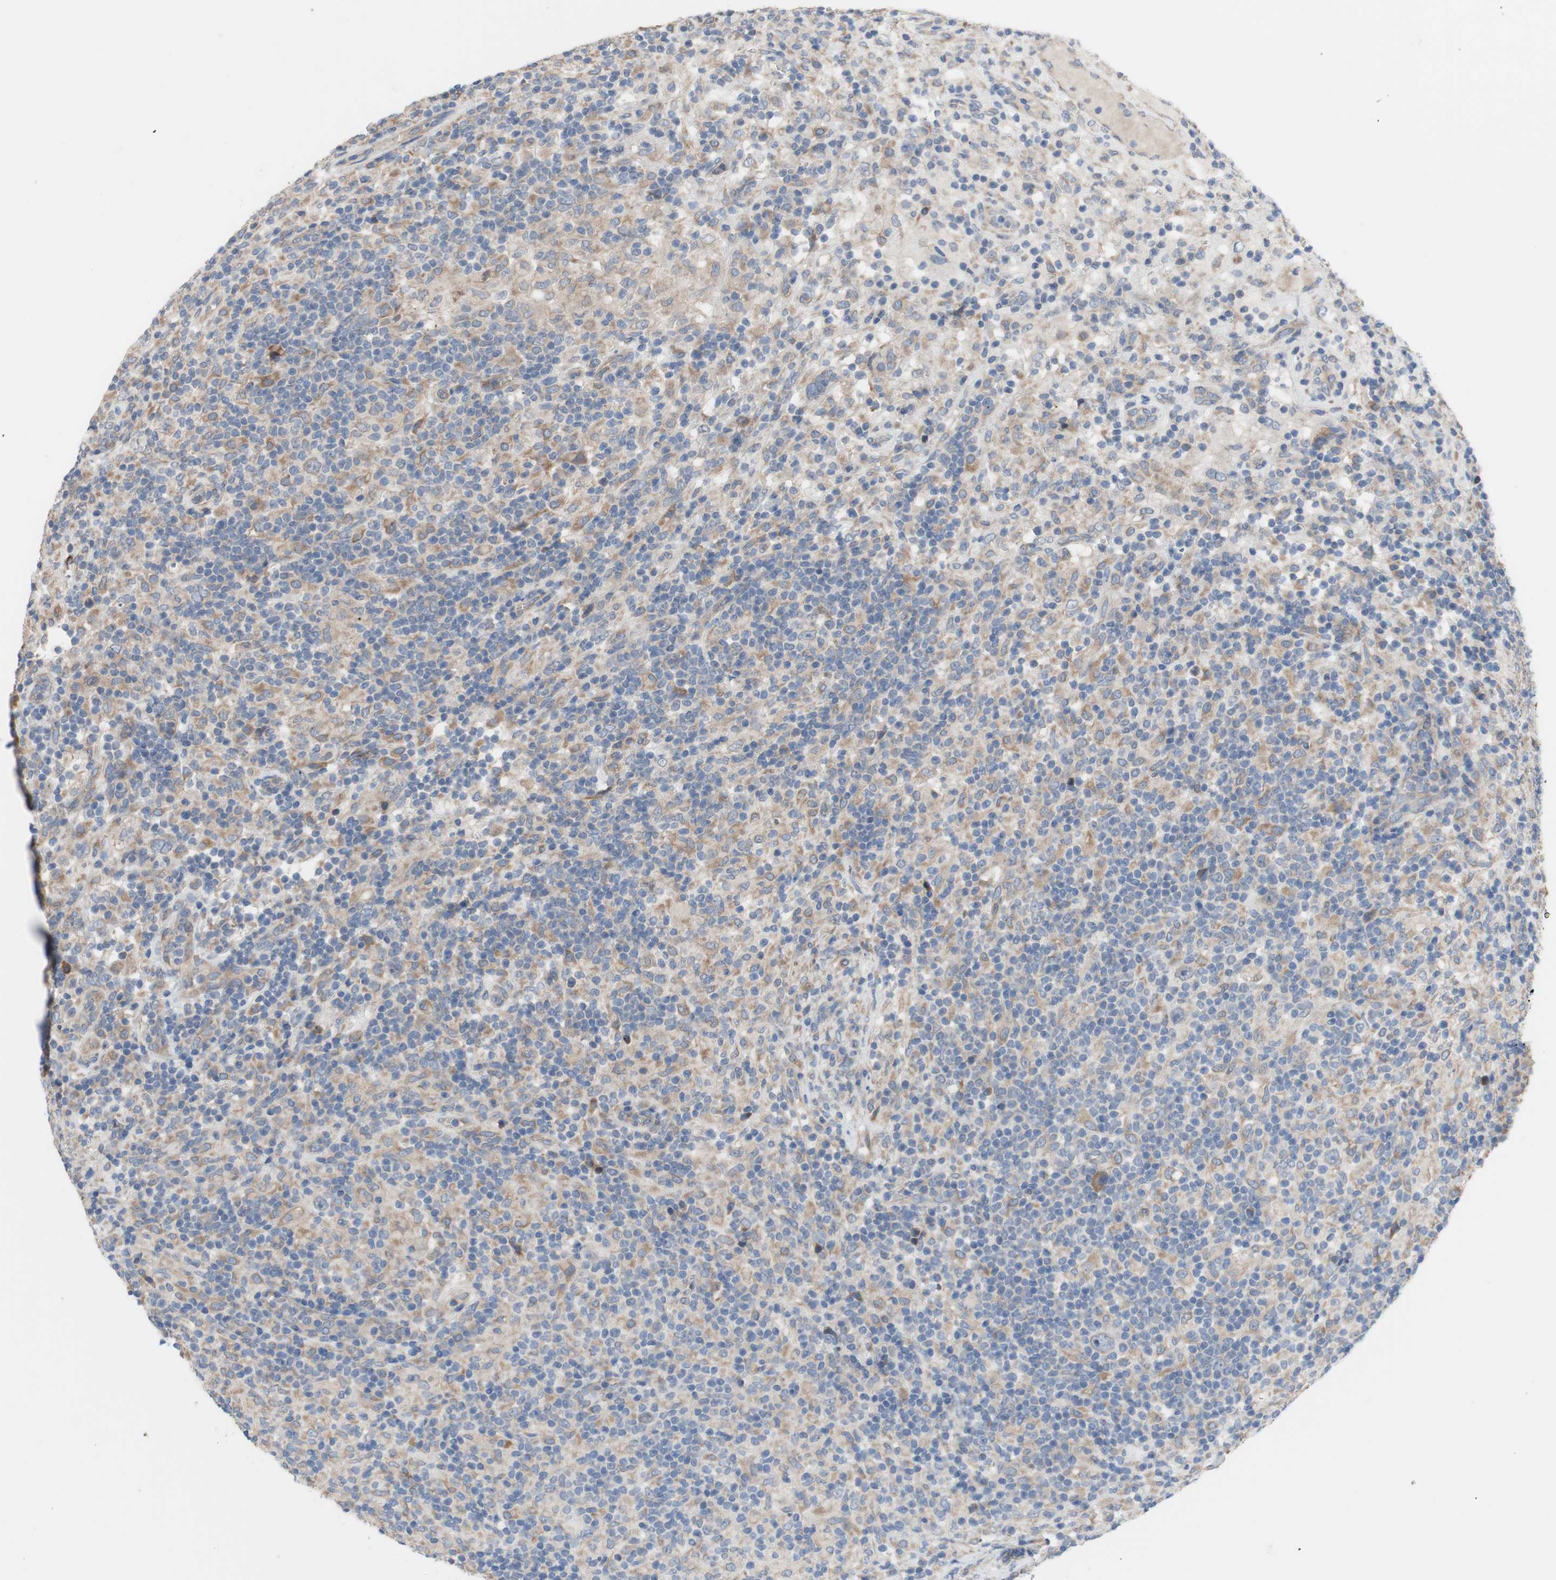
{"staining": {"intensity": "moderate", "quantity": ">75%", "location": "cytoplasmic/membranous"}, "tissue": "lymphoma", "cell_type": "Tumor cells", "image_type": "cancer", "snomed": [{"axis": "morphology", "description": "Hodgkin's disease, NOS"}, {"axis": "topography", "description": "Lymph node"}], "caption": "The immunohistochemical stain labels moderate cytoplasmic/membranous positivity in tumor cells of lymphoma tissue. The staining was performed using DAB (3,3'-diaminobenzidine), with brown indicating positive protein expression. Nuclei are stained blue with hematoxylin.", "gene": "TTC14", "patient": {"sex": "male", "age": 70}}